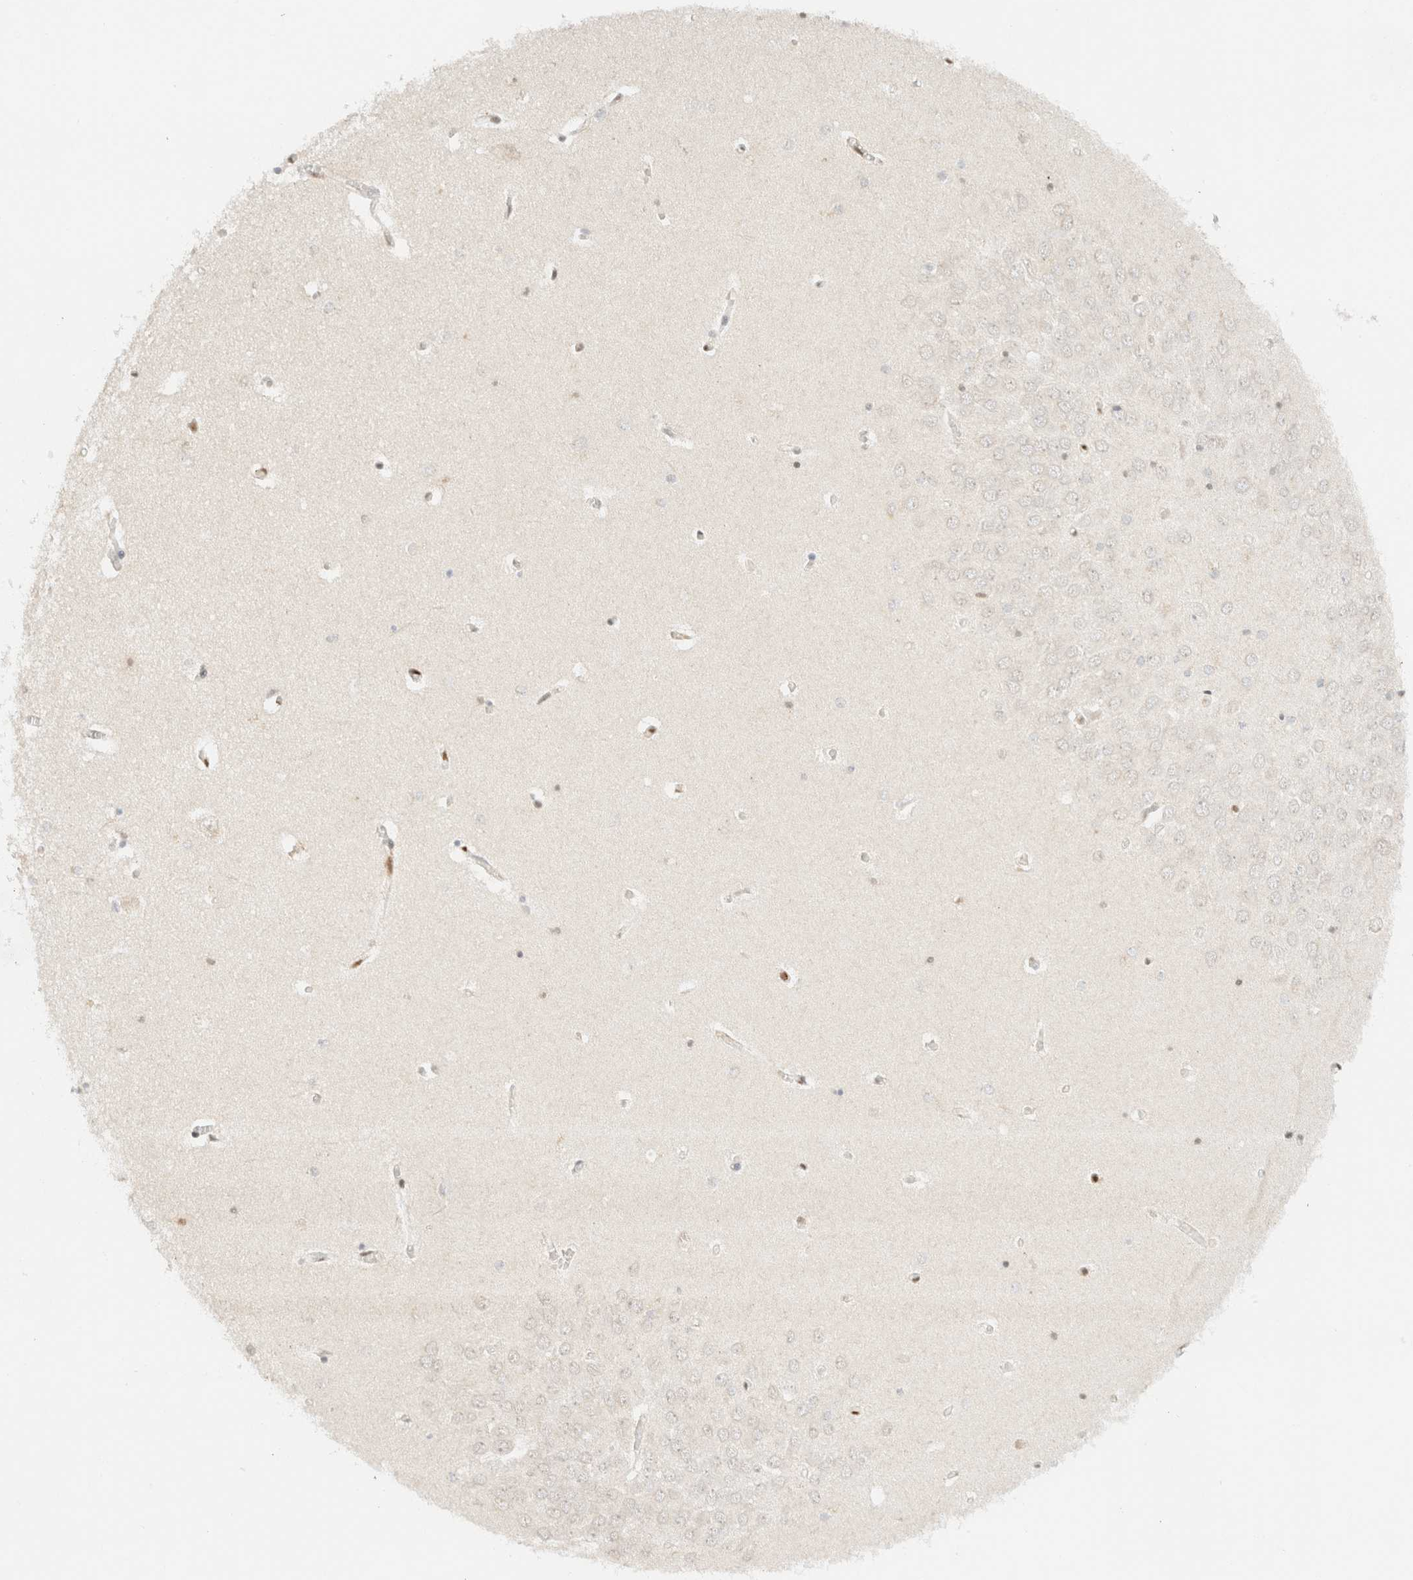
{"staining": {"intensity": "weak", "quantity": "<25%", "location": "nuclear"}, "tissue": "hippocampus", "cell_type": "Glial cells", "image_type": "normal", "snomed": [{"axis": "morphology", "description": "Normal tissue, NOS"}, {"axis": "topography", "description": "Hippocampus"}], "caption": "Hippocampus stained for a protein using IHC reveals no positivity glial cells.", "gene": "DDB2", "patient": {"sex": "male", "age": 70}}